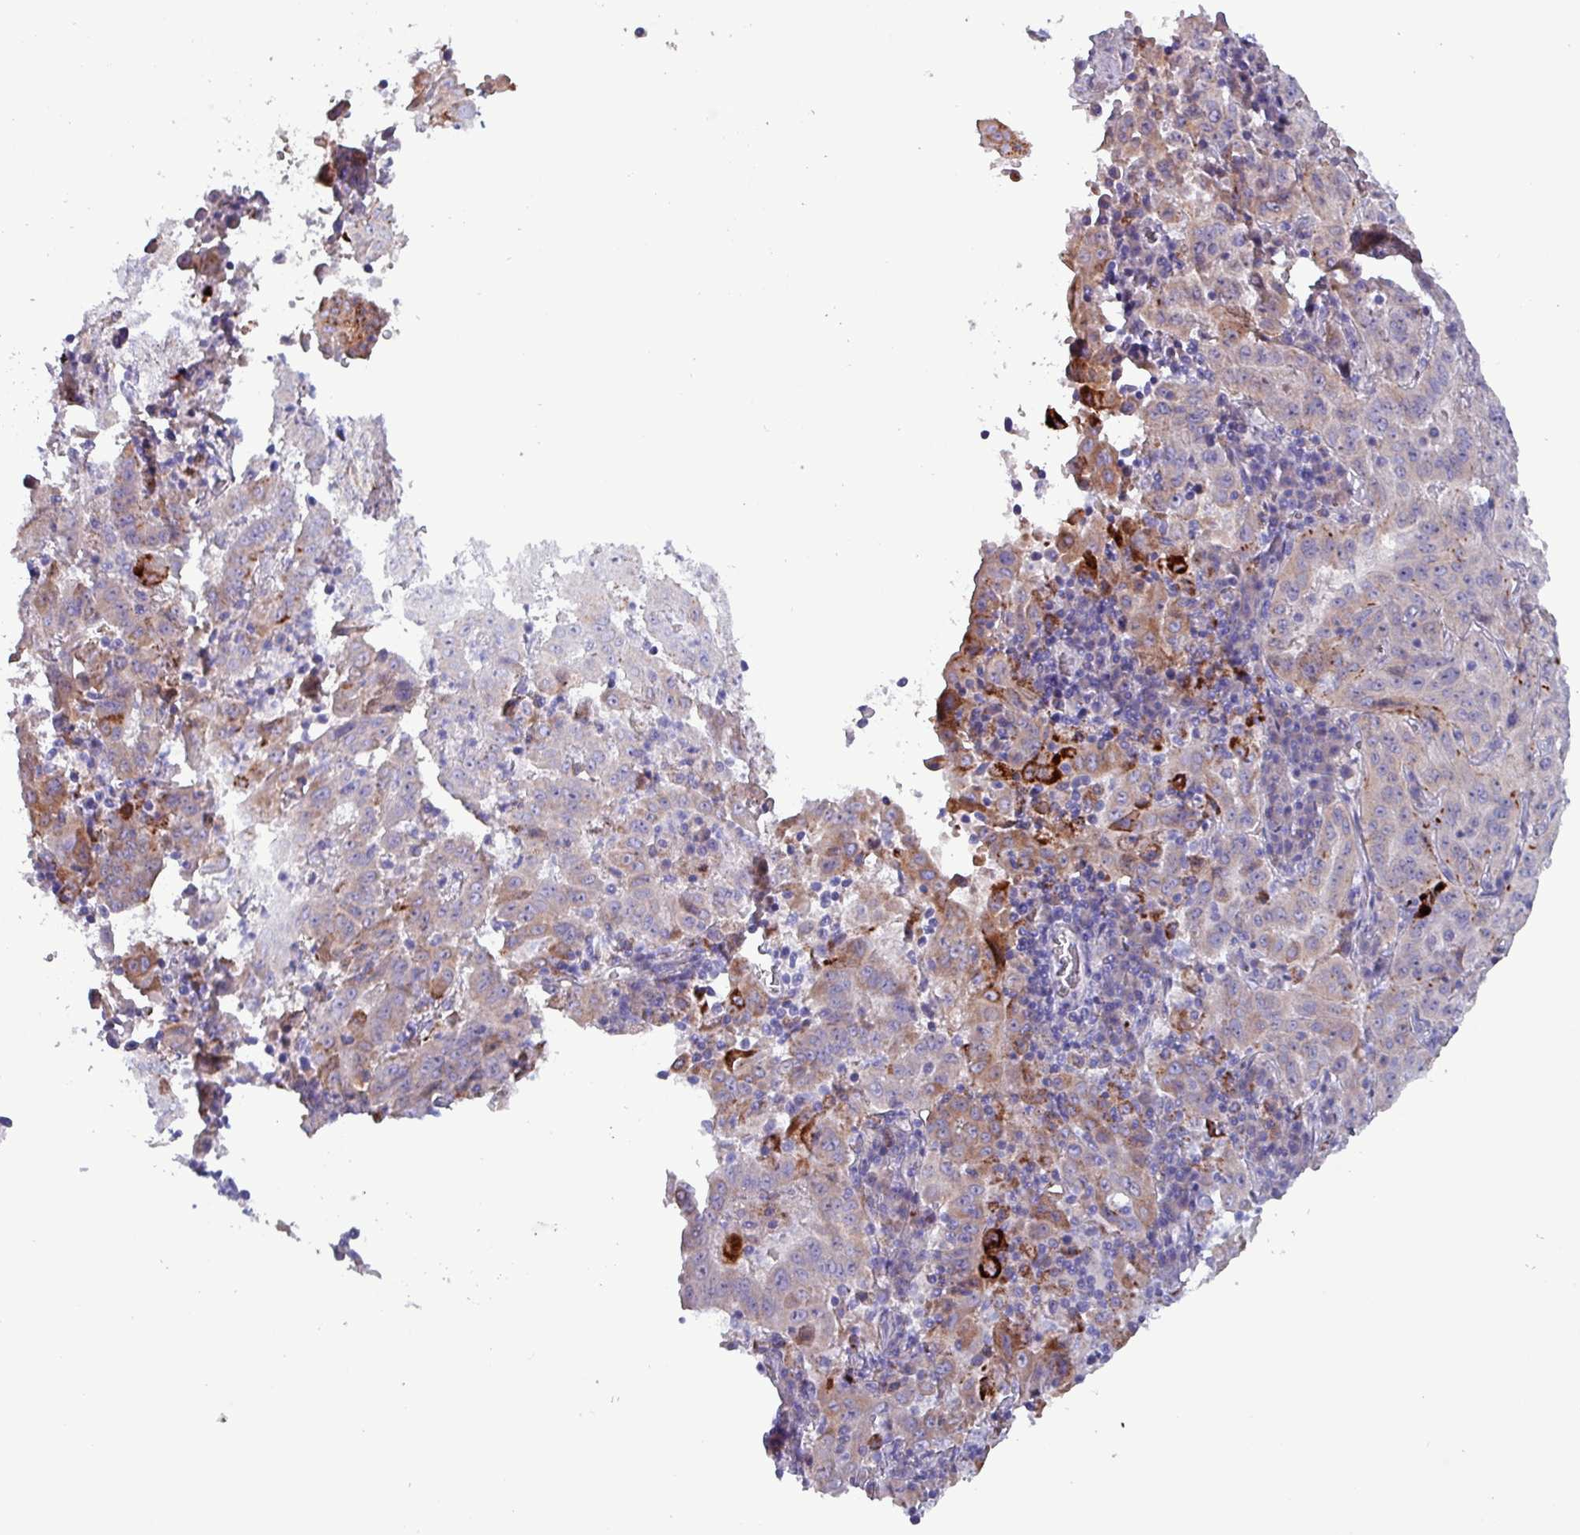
{"staining": {"intensity": "moderate", "quantity": "<25%", "location": "cytoplasmic/membranous"}, "tissue": "pancreatic cancer", "cell_type": "Tumor cells", "image_type": "cancer", "snomed": [{"axis": "morphology", "description": "Adenocarcinoma, NOS"}, {"axis": "topography", "description": "Pancreas"}], "caption": "This image reveals IHC staining of human pancreatic cancer, with low moderate cytoplasmic/membranous positivity in about <25% of tumor cells.", "gene": "HSD3B7", "patient": {"sex": "male", "age": 63}}